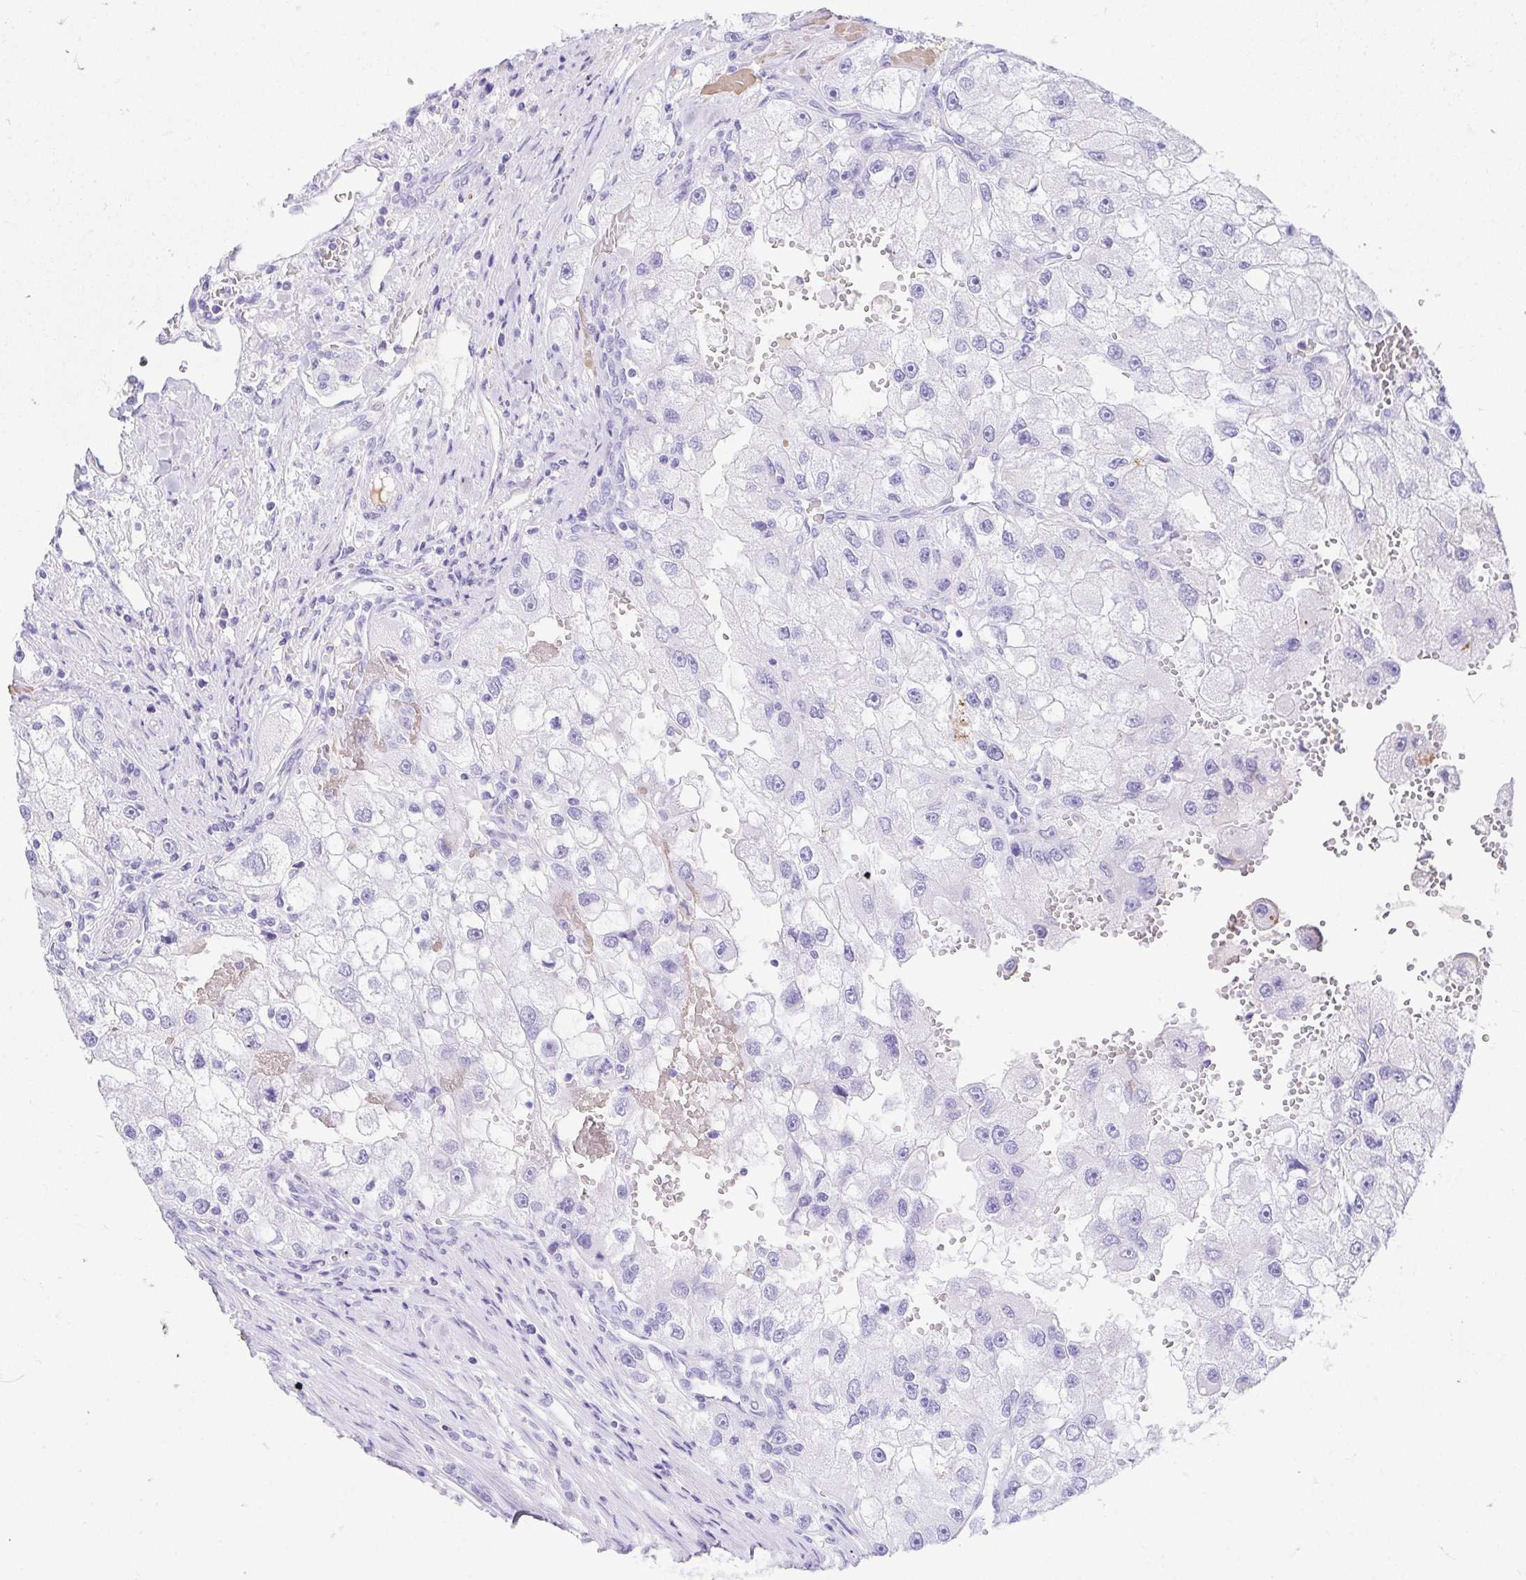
{"staining": {"intensity": "negative", "quantity": "none", "location": "none"}, "tissue": "renal cancer", "cell_type": "Tumor cells", "image_type": "cancer", "snomed": [{"axis": "morphology", "description": "Adenocarcinoma, NOS"}, {"axis": "topography", "description": "Kidney"}], "caption": "High magnification brightfield microscopy of renal cancer stained with DAB (3,3'-diaminobenzidine) (brown) and counterstained with hematoxylin (blue): tumor cells show no significant positivity.", "gene": "GKN1", "patient": {"sex": "male", "age": 63}}